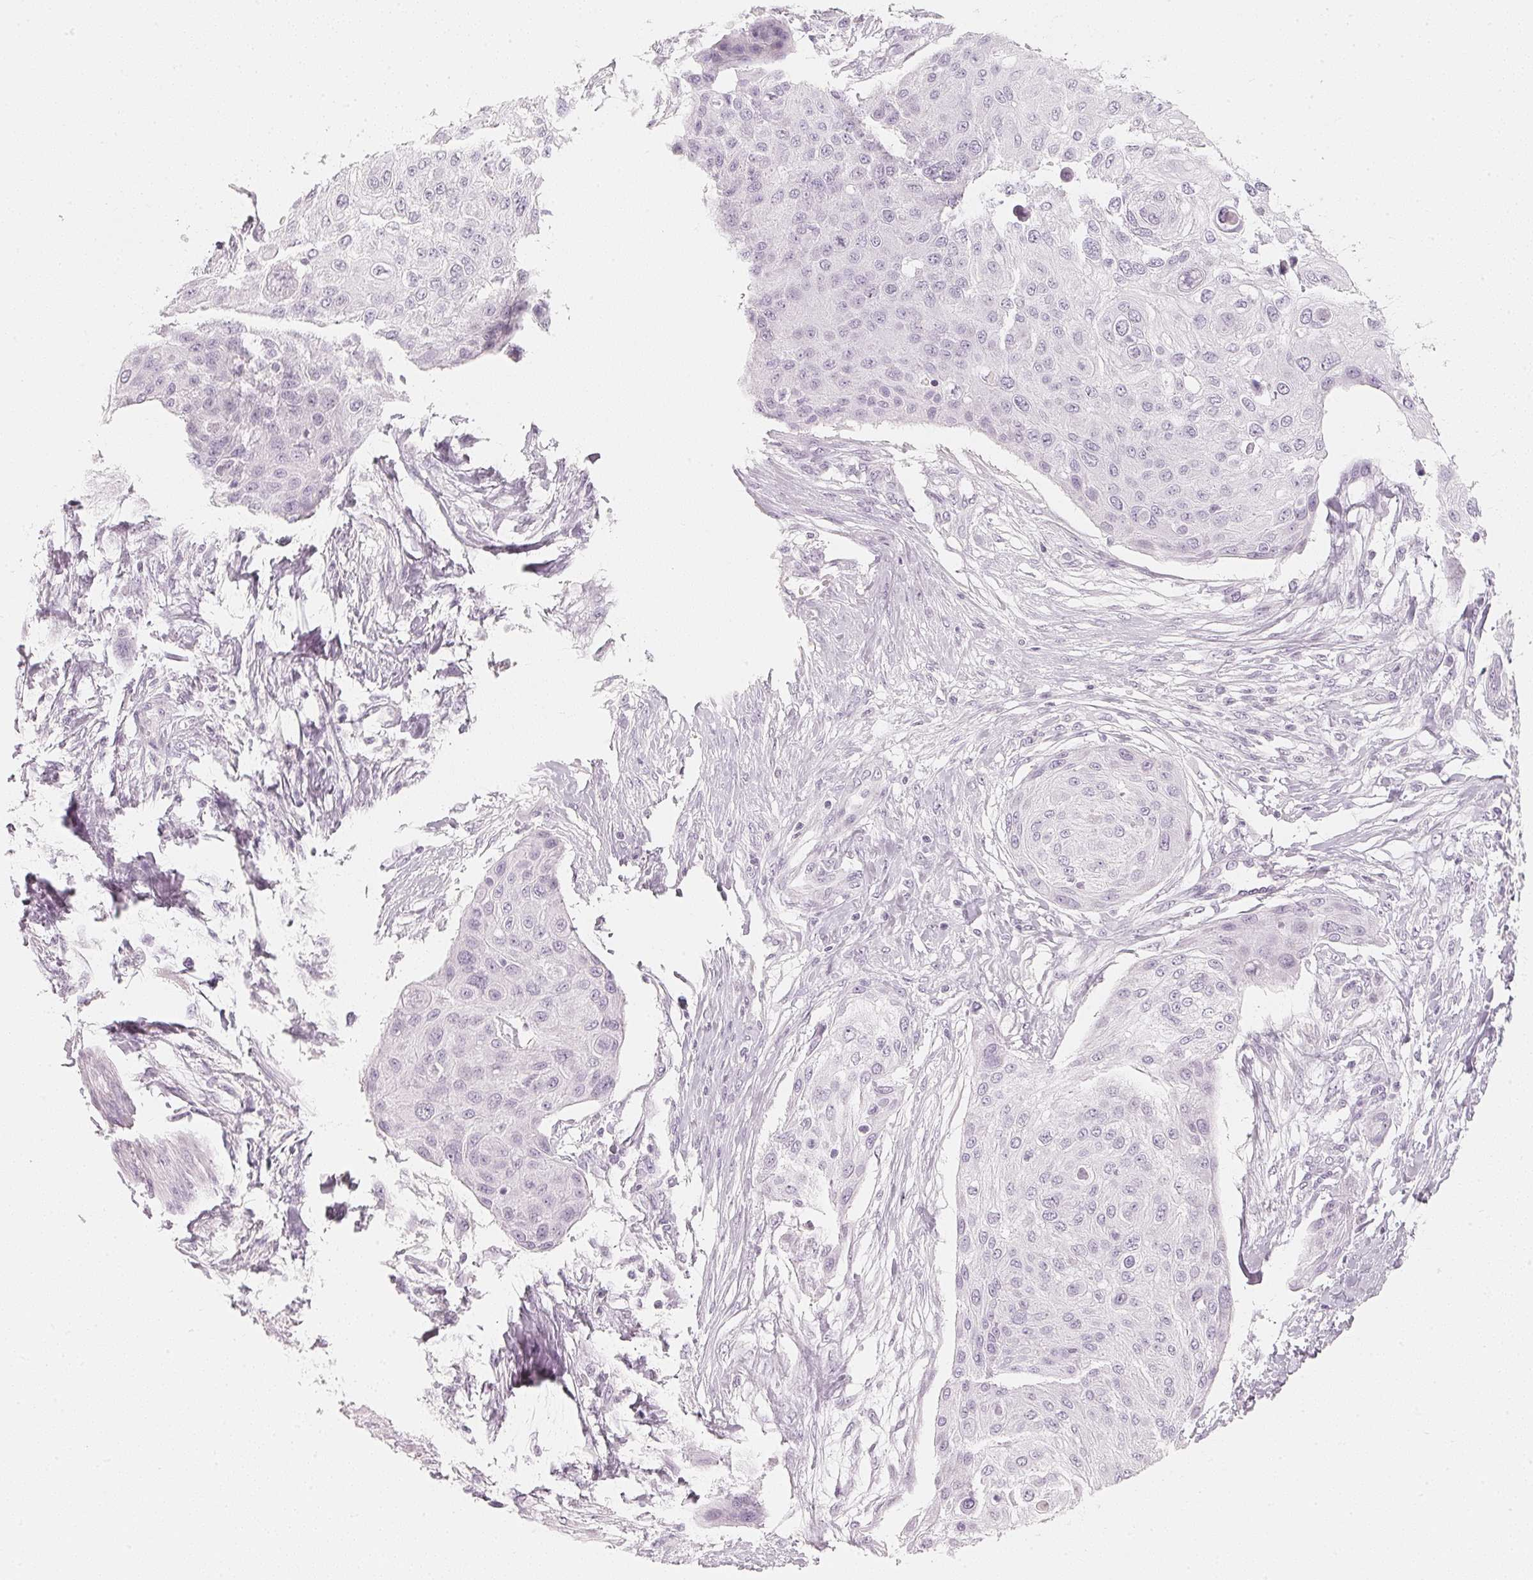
{"staining": {"intensity": "negative", "quantity": "none", "location": "none"}, "tissue": "skin cancer", "cell_type": "Tumor cells", "image_type": "cancer", "snomed": [{"axis": "morphology", "description": "Squamous cell carcinoma, NOS"}, {"axis": "topography", "description": "Skin"}], "caption": "Immunohistochemistry of skin squamous cell carcinoma demonstrates no staining in tumor cells.", "gene": "SLC22A8", "patient": {"sex": "female", "age": 87}}